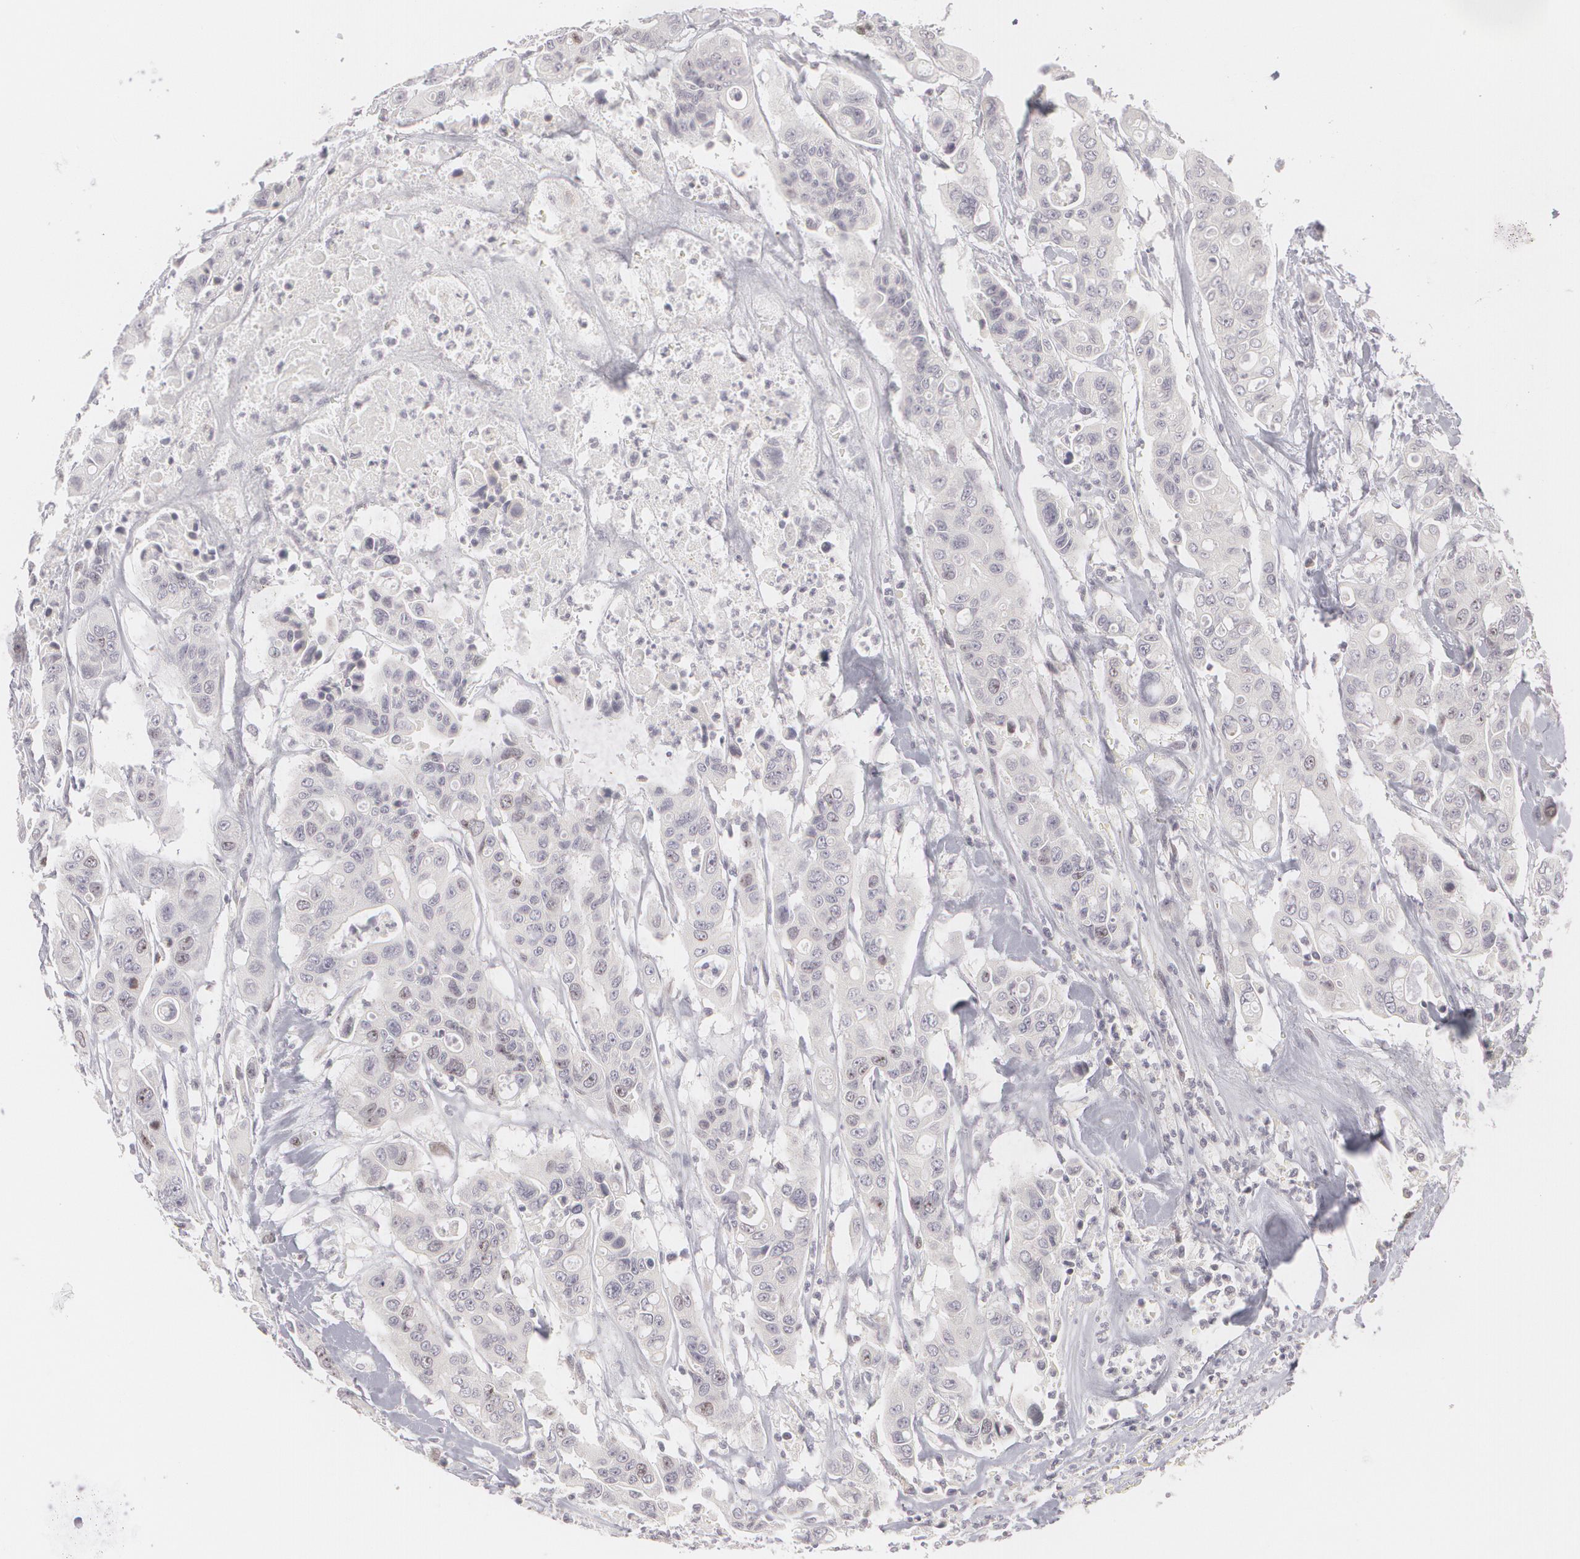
{"staining": {"intensity": "negative", "quantity": "none", "location": "none"}, "tissue": "colorectal cancer", "cell_type": "Tumor cells", "image_type": "cancer", "snomed": [{"axis": "morphology", "description": "Adenocarcinoma, NOS"}, {"axis": "topography", "description": "Colon"}], "caption": "This is an immunohistochemistry histopathology image of human colorectal cancer (adenocarcinoma). There is no staining in tumor cells.", "gene": "ZBTB16", "patient": {"sex": "female", "age": 70}}